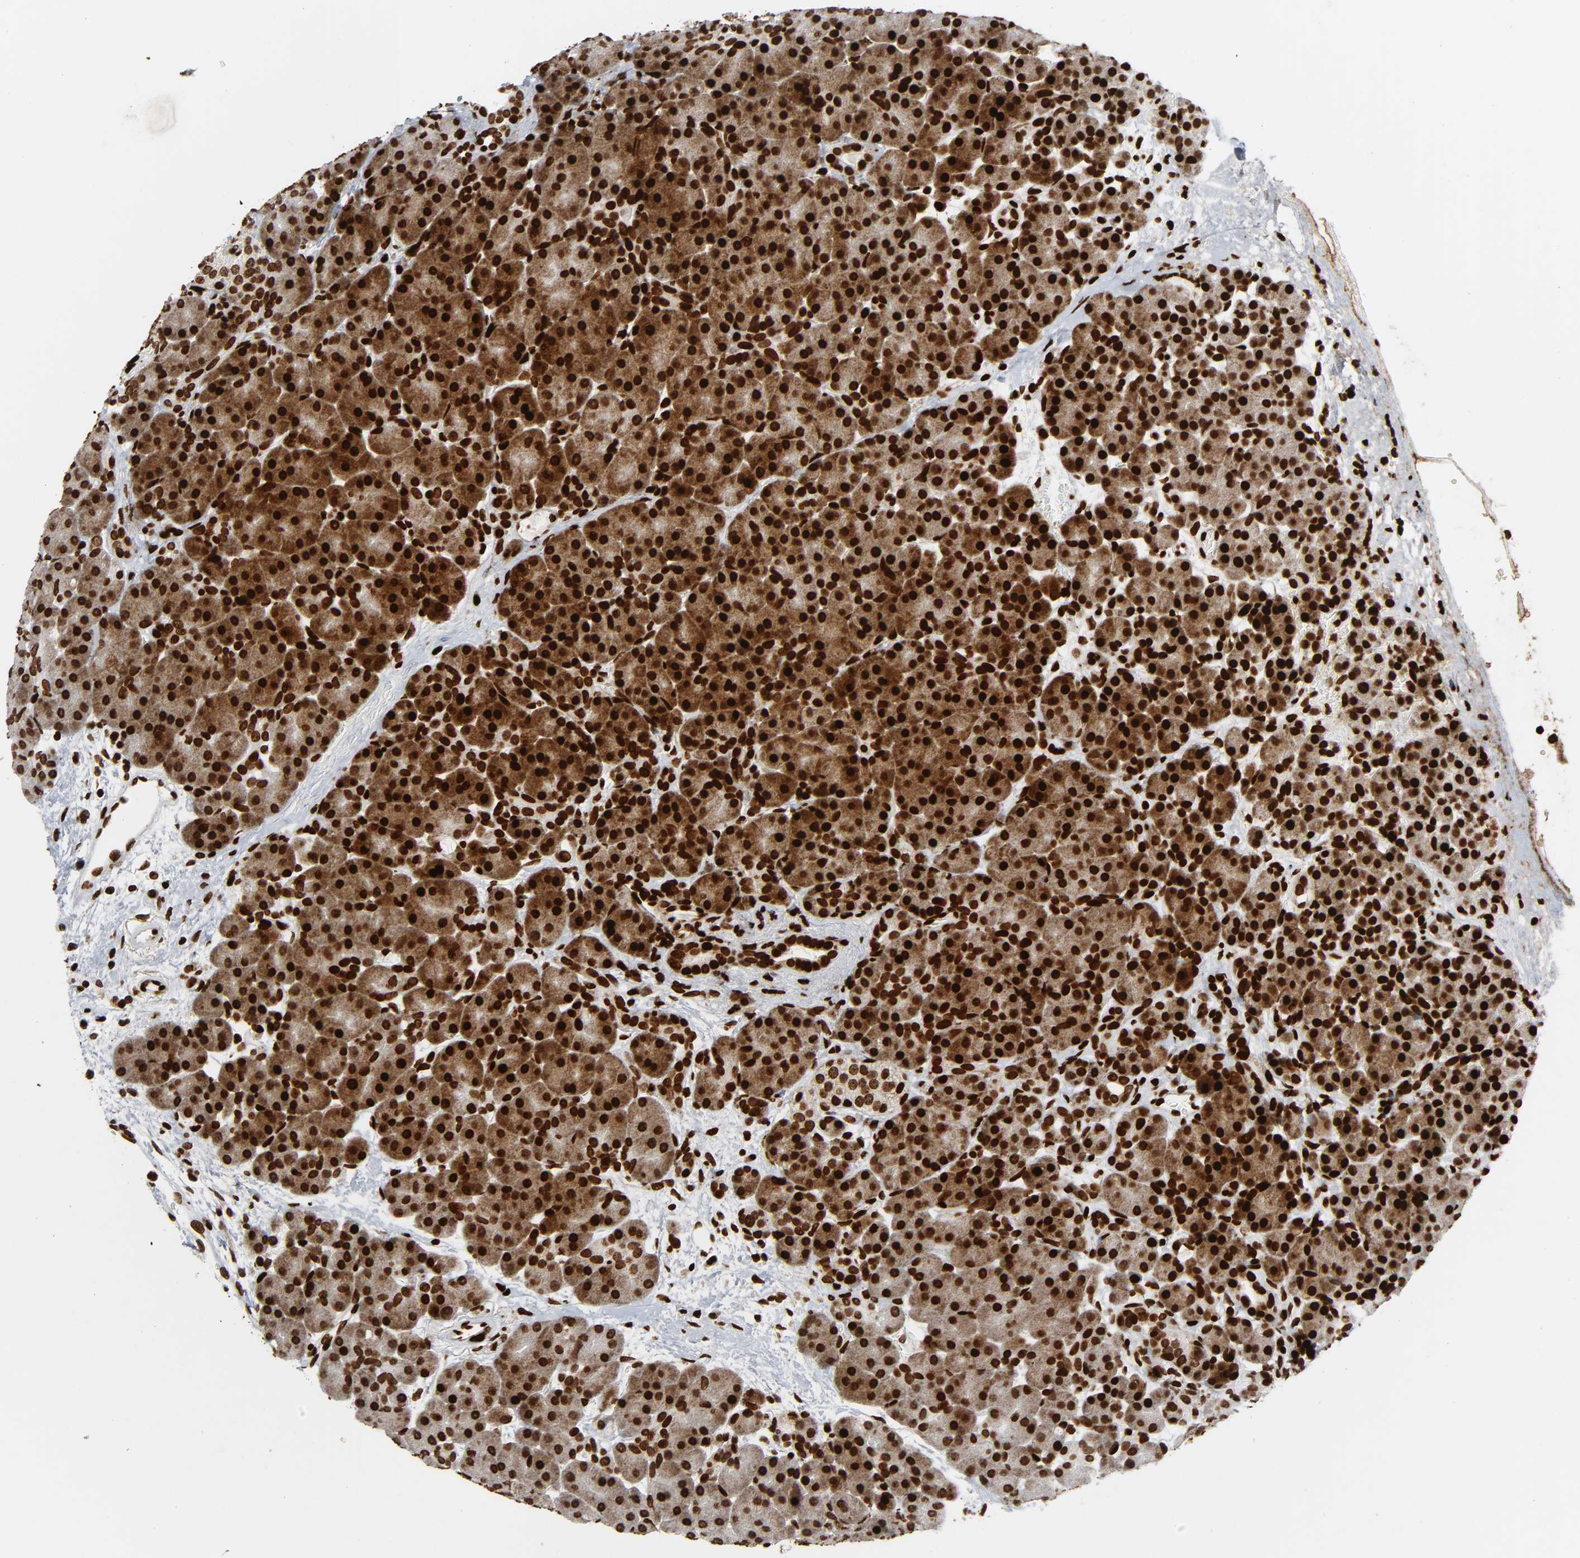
{"staining": {"intensity": "strong", "quantity": ">75%", "location": "cytoplasmic/membranous,nuclear"}, "tissue": "pancreas", "cell_type": "Exocrine glandular cells", "image_type": "normal", "snomed": [{"axis": "morphology", "description": "Normal tissue, NOS"}, {"axis": "topography", "description": "Pancreas"}], "caption": "IHC histopathology image of benign pancreas: human pancreas stained using immunohistochemistry demonstrates high levels of strong protein expression localized specifically in the cytoplasmic/membranous,nuclear of exocrine glandular cells, appearing as a cytoplasmic/membranous,nuclear brown color.", "gene": "RXRA", "patient": {"sex": "male", "age": 66}}